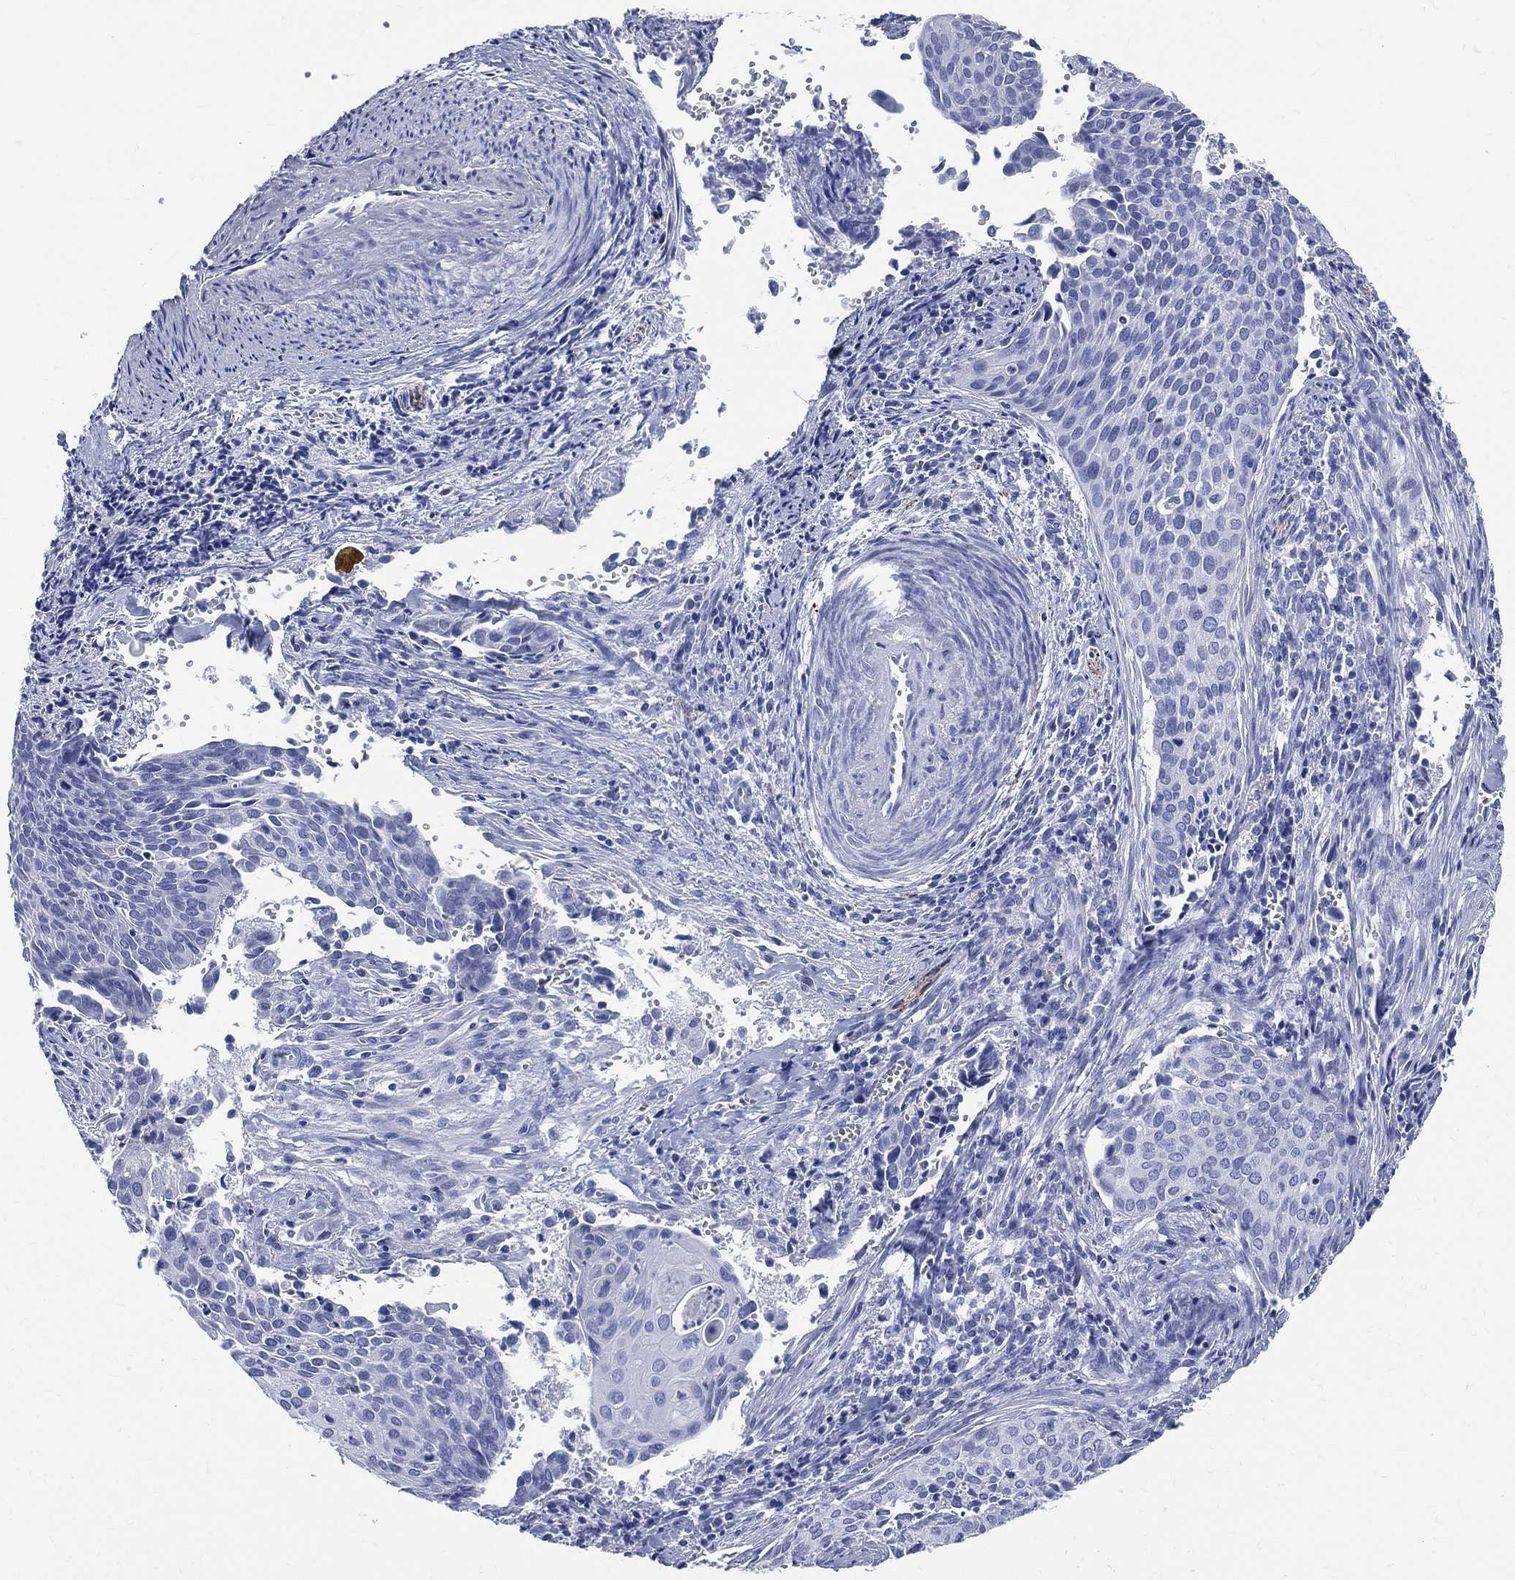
{"staining": {"intensity": "negative", "quantity": "none", "location": "none"}, "tissue": "cervical cancer", "cell_type": "Tumor cells", "image_type": "cancer", "snomed": [{"axis": "morphology", "description": "Squamous cell carcinoma, NOS"}, {"axis": "topography", "description": "Cervix"}], "caption": "This is a image of IHC staining of squamous cell carcinoma (cervical), which shows no positivity in tumor cells.", "gene": "SYP", "patient": {"sex": "female", "age": 29}}